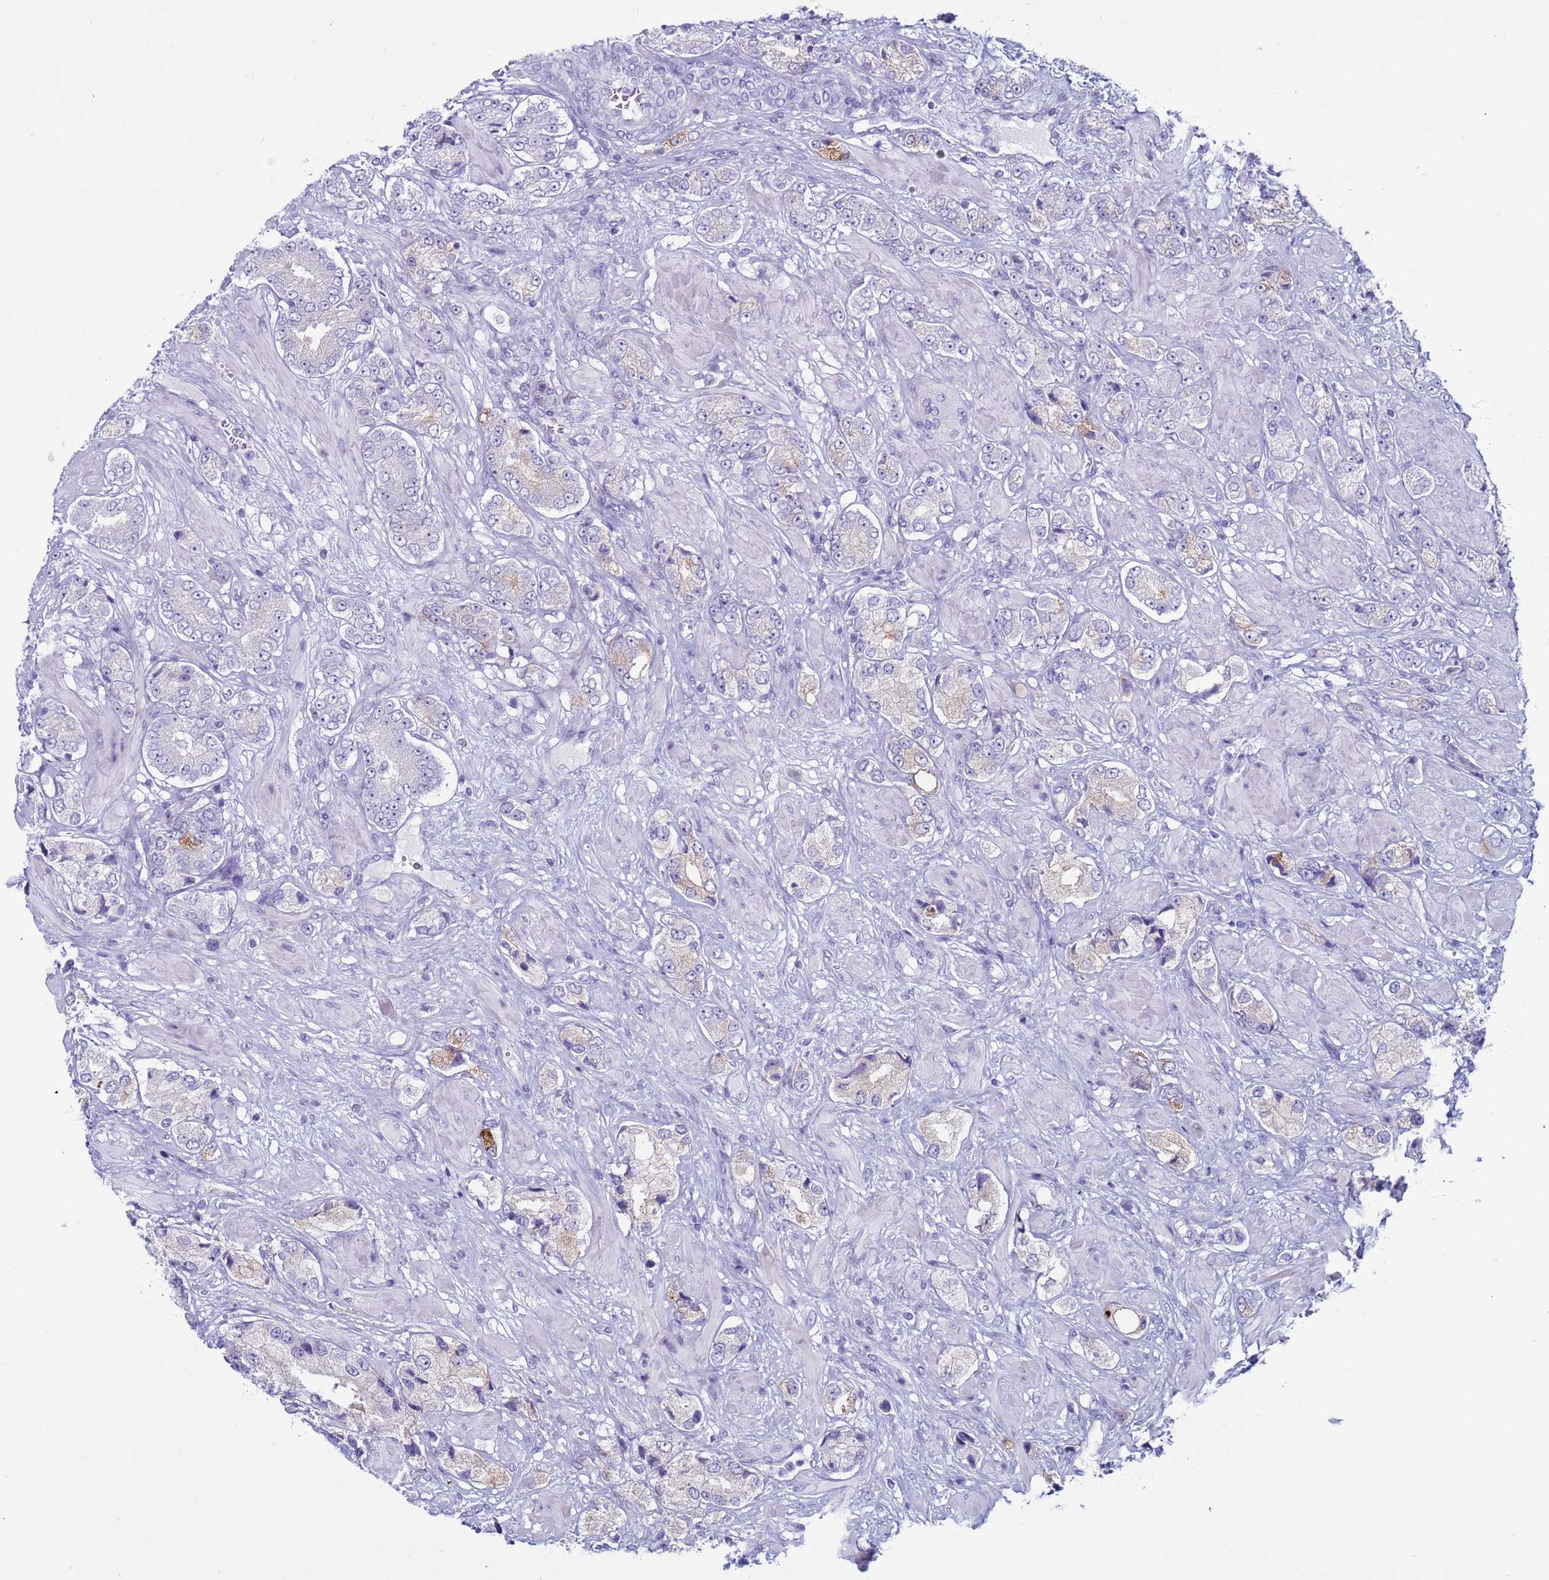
{"staining": {"intensity": "weak", "quantity": "<25%", "location": "cytoplasmic/membranous"}, "tissue": "prostate cancer", "cell_type": "Tumor cells", "image_type": "cancer", "snomed": [{"axis": "morphology", "description": "Adenocarcinoma, High grade"}, {"axis": "topography", "description": "Prostate and seminal vesicle, NOS"}], "caption": "Protein analysis of prostate adenocarcinoma (high-grade) shows no significant positivity in tumor cells. The staining was performed using DAB to visualize the protein expression in brown, while the nuclei were stained in blue with hematoxylin (Magnification: 20x).", "gene": "CST4", "patient": {"sex": "male", "age": 64}}